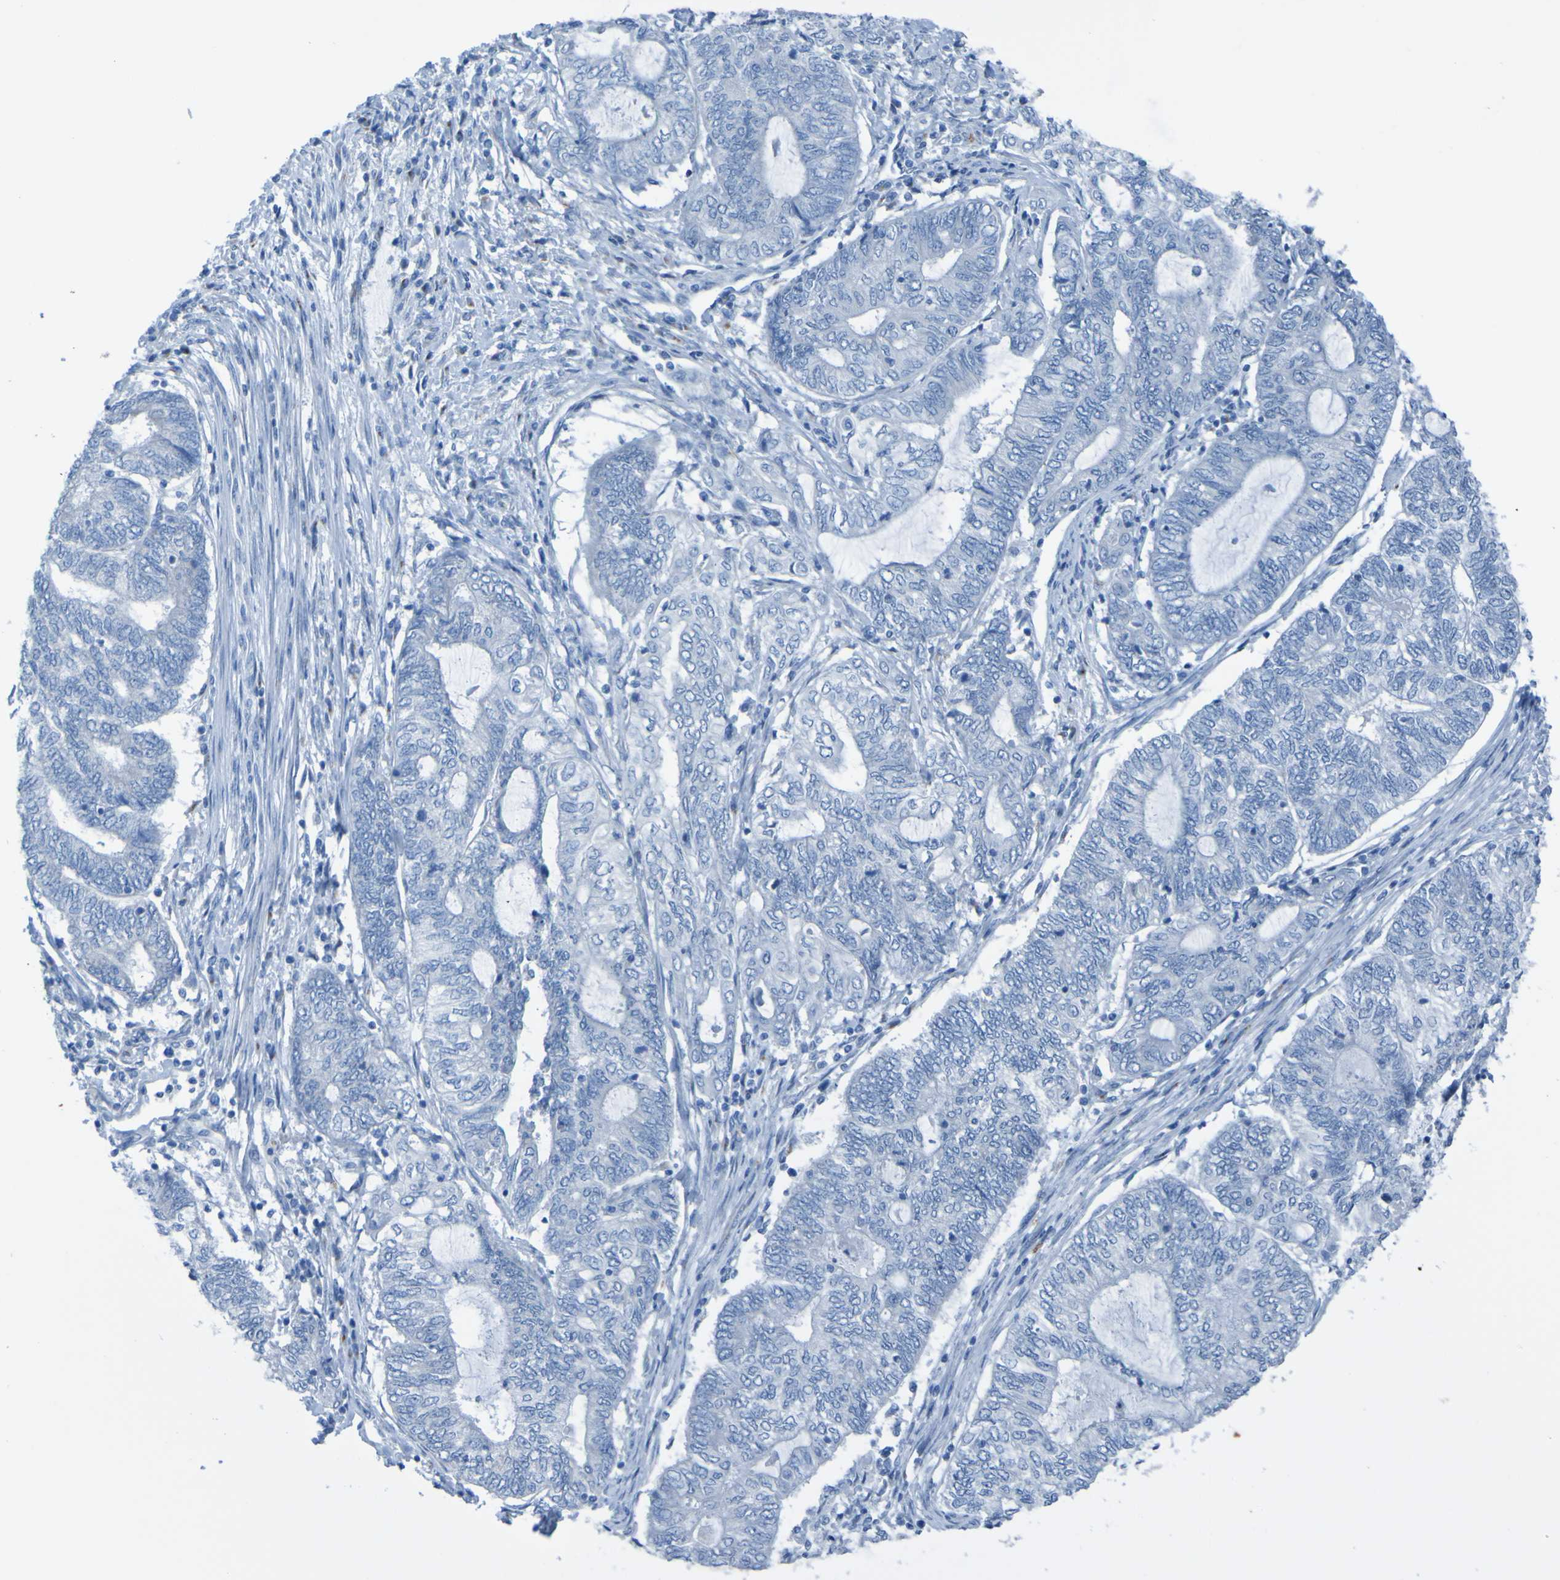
{"staining": {"intensity": "negative", "quantity": "none", "location": "none"}, "tissue": "endometrial cancer", "cell_type": "Tumor cells", "image_type": "cancer", "snomed": [{"axis": "morphology", "description": "Adenocarcinoma, NOS"}, {"axis": "topography", "description": "Uterus"}, {"axis": "topography", "description": "Endometrium"}], "caption": "IHC photomicrograph of endometrial cancer (adenocarcinoma) stained for a protein (brown), which displays no positivity in tumor cells.", "gene": "ACMSD", "patient": {"sex": "female", "age": 70}}